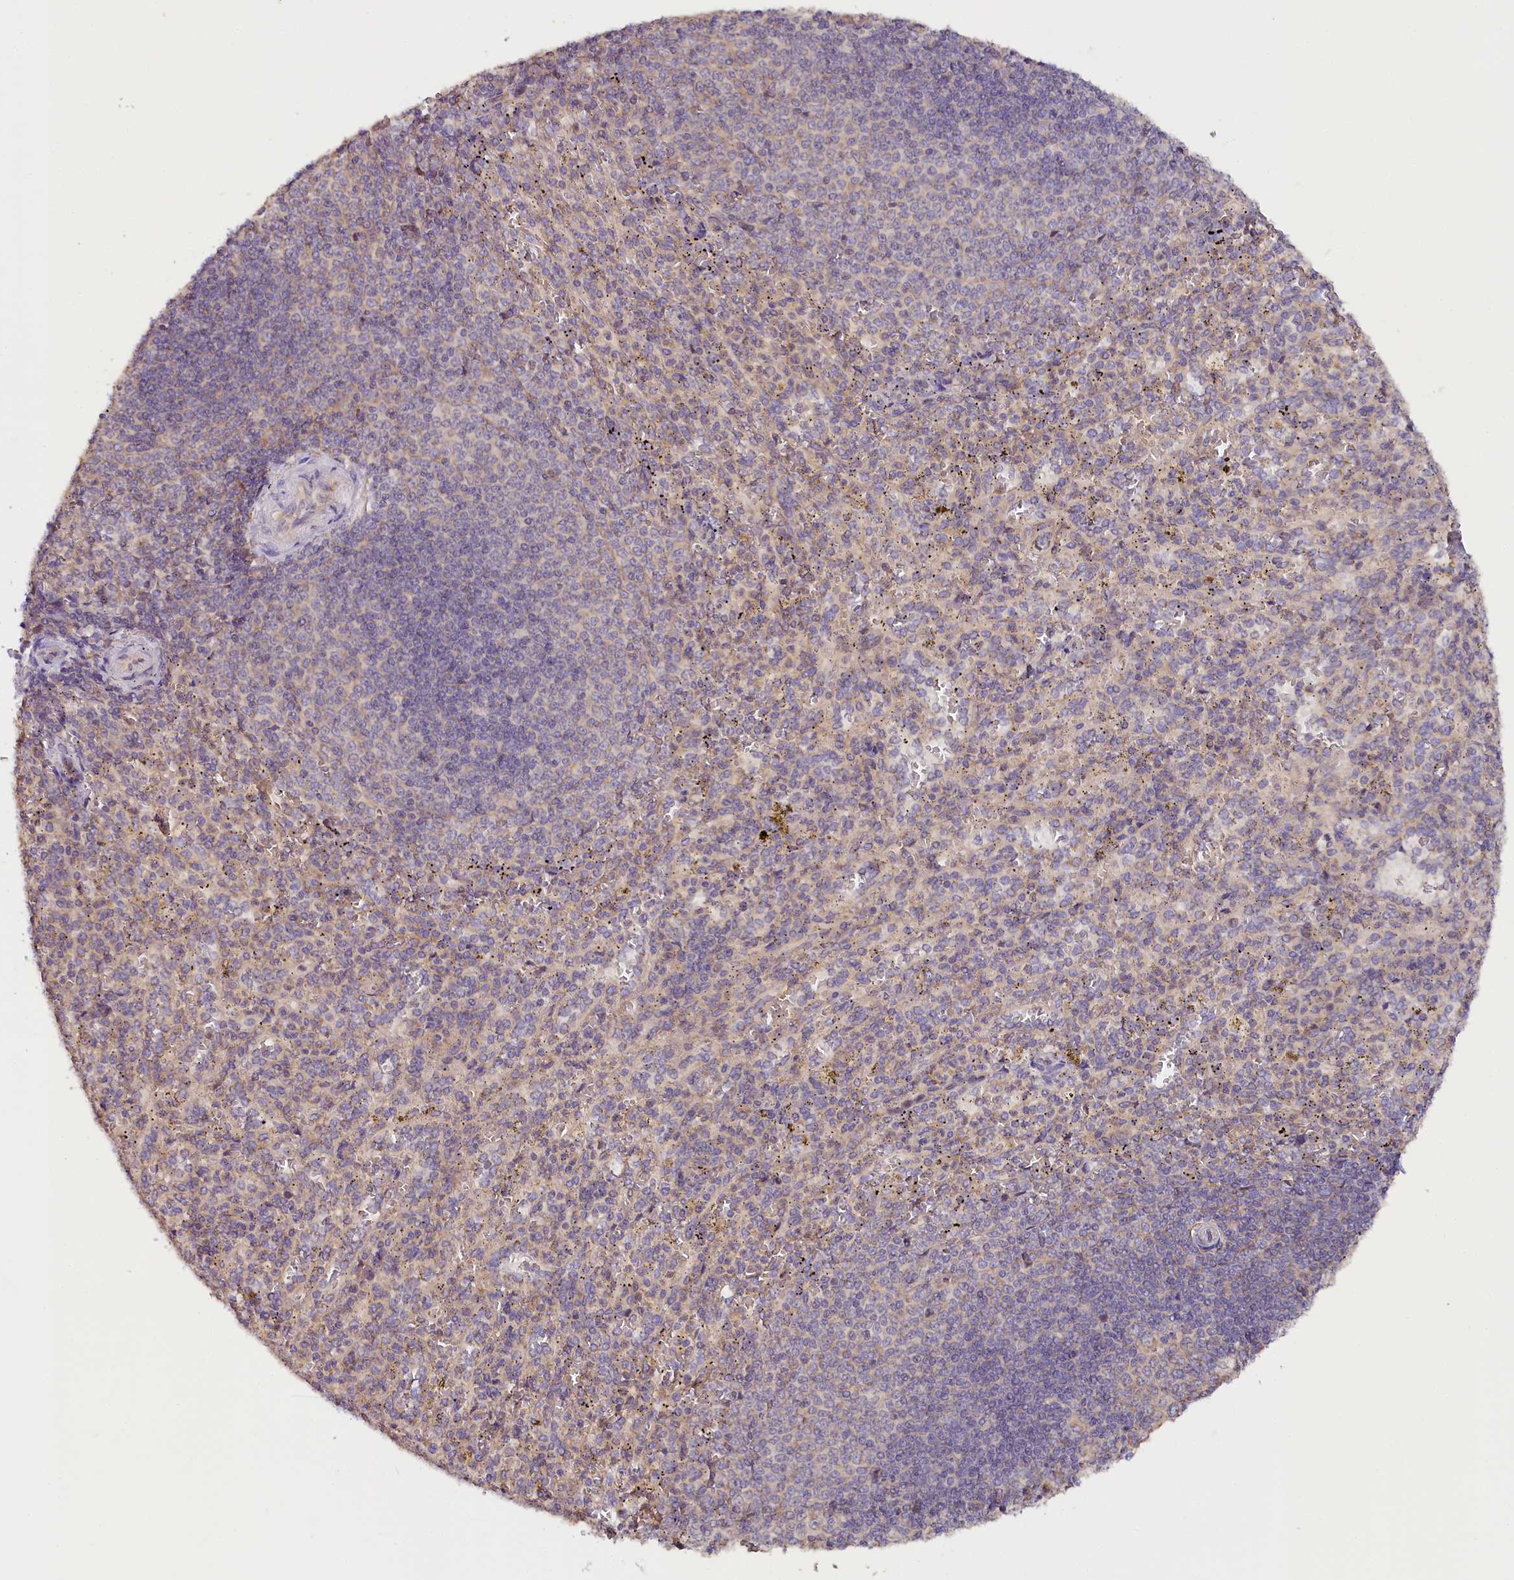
{"staining": {"intensity": "negative", "quantity": "none", "location": "none"}, "tissue": "spleen", "cell_type": "Cells in red pulp", "image_type": "normal", "snomed": [{"axis": "morphology", "description": "Normal tissue, NOS"}, {"axis": "topography", "description": "Spleen"}], "caption": "IHC micrograph of benign spleen: human spleen stained with DAB reveals no significant protein staining in cells in red pulp. The staining was performed using DAB (3,3'-diaminobenzidine) to visualize the protein expression in brown, while the nuclei were stained in blue with hematoxylin (Magnification: 20x).", "gene": "KATNB1", "patient": {"sex": "female", "age": 21}}